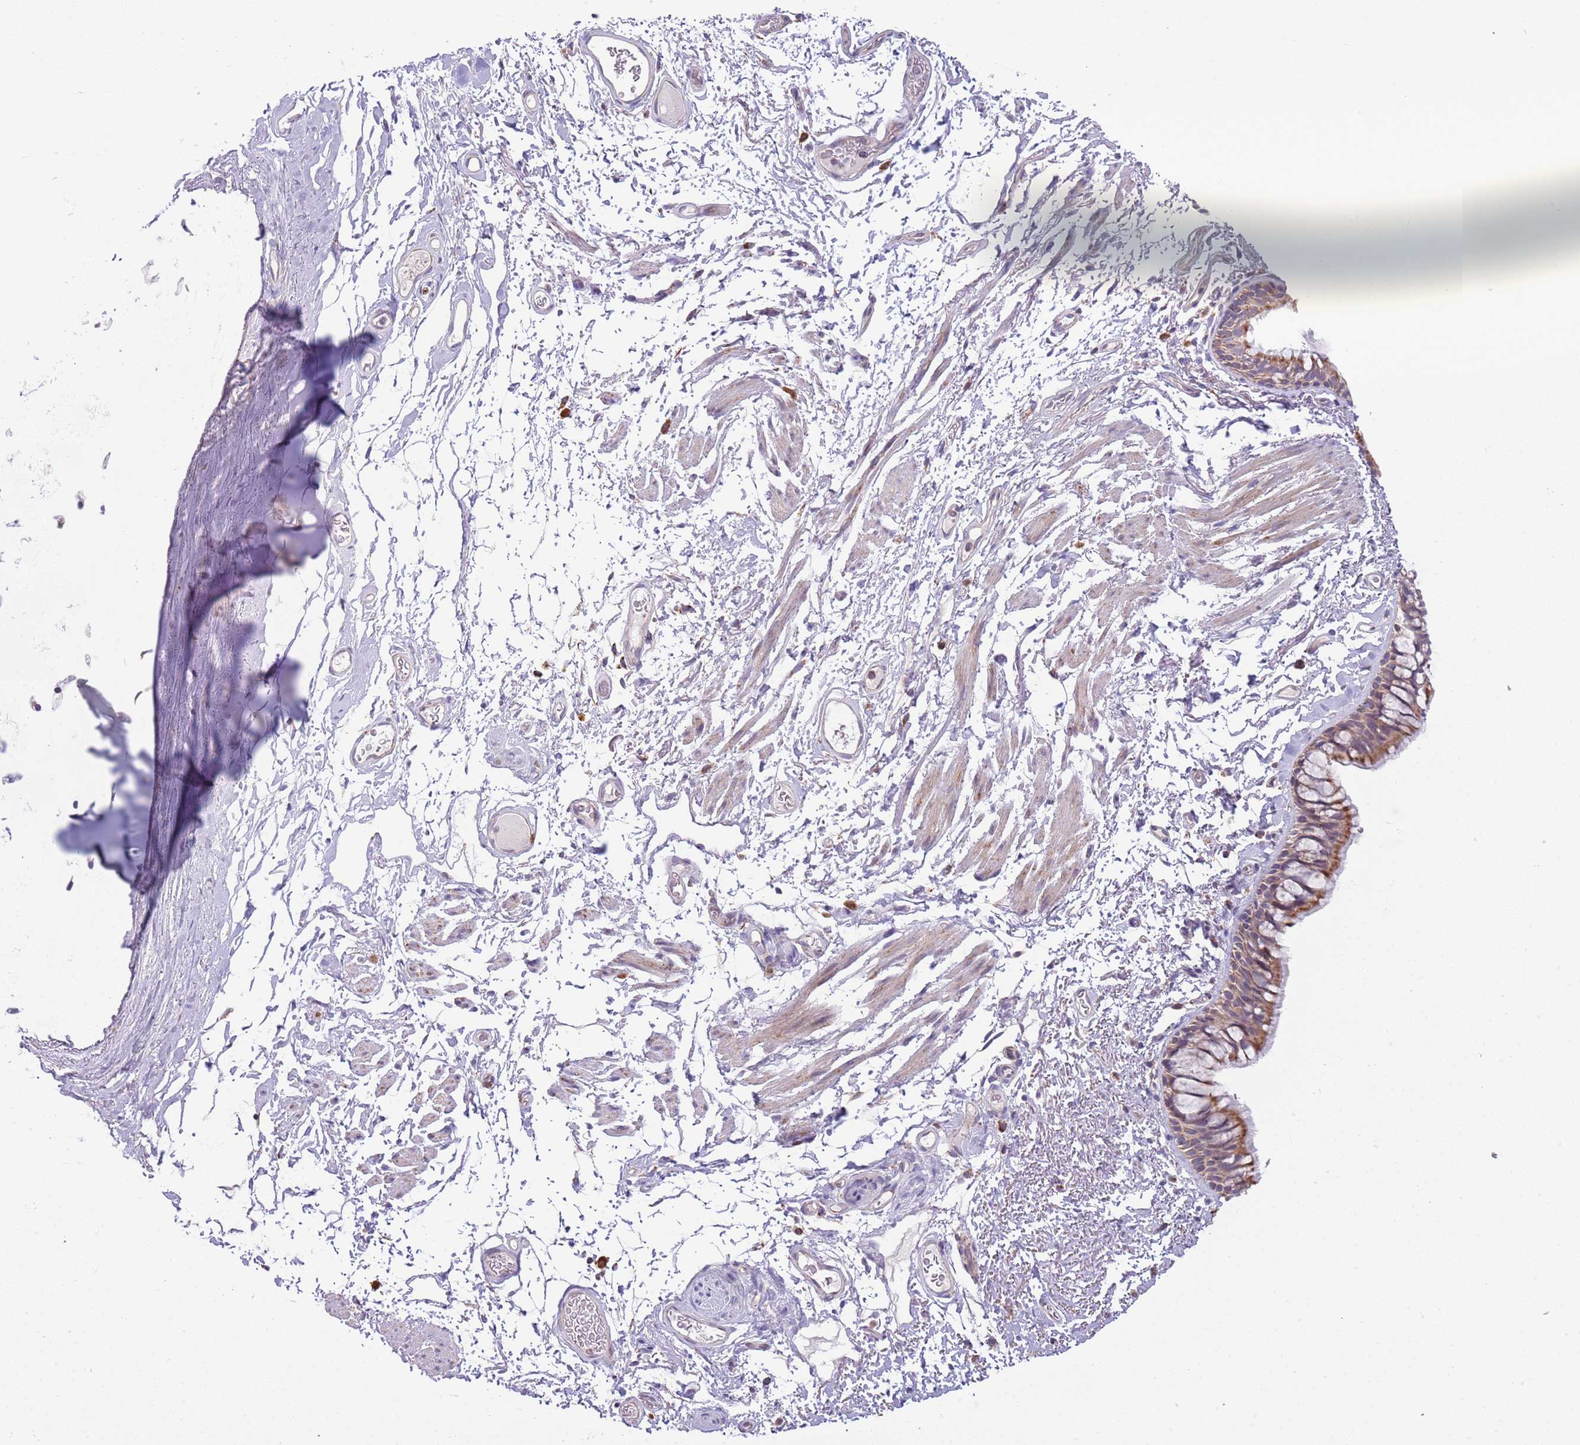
{"staining": {"intensity": "moderate", "quantity": ">75%", "location": "cytoplasmic/membranous"}, "tissue": "bronchus", "cell_type": "Respiratory epithelial cells", "image_type": "normal", "snomed": [{"axis": "morphology", "description": "Normal tissue, NOS"}, {"axis": "topography", "description": "Cartilage tissue"}, {"axis": "topography", "description": "Bronchus"}], "caption": "The histopathology image shows a brown stain indicating the presence of a protein in the cytoplasmic/membranous of respiratory epithelial cells in bronchus.", "gene": "LHX6", "patient": {"sex": "female", "age": 73}}